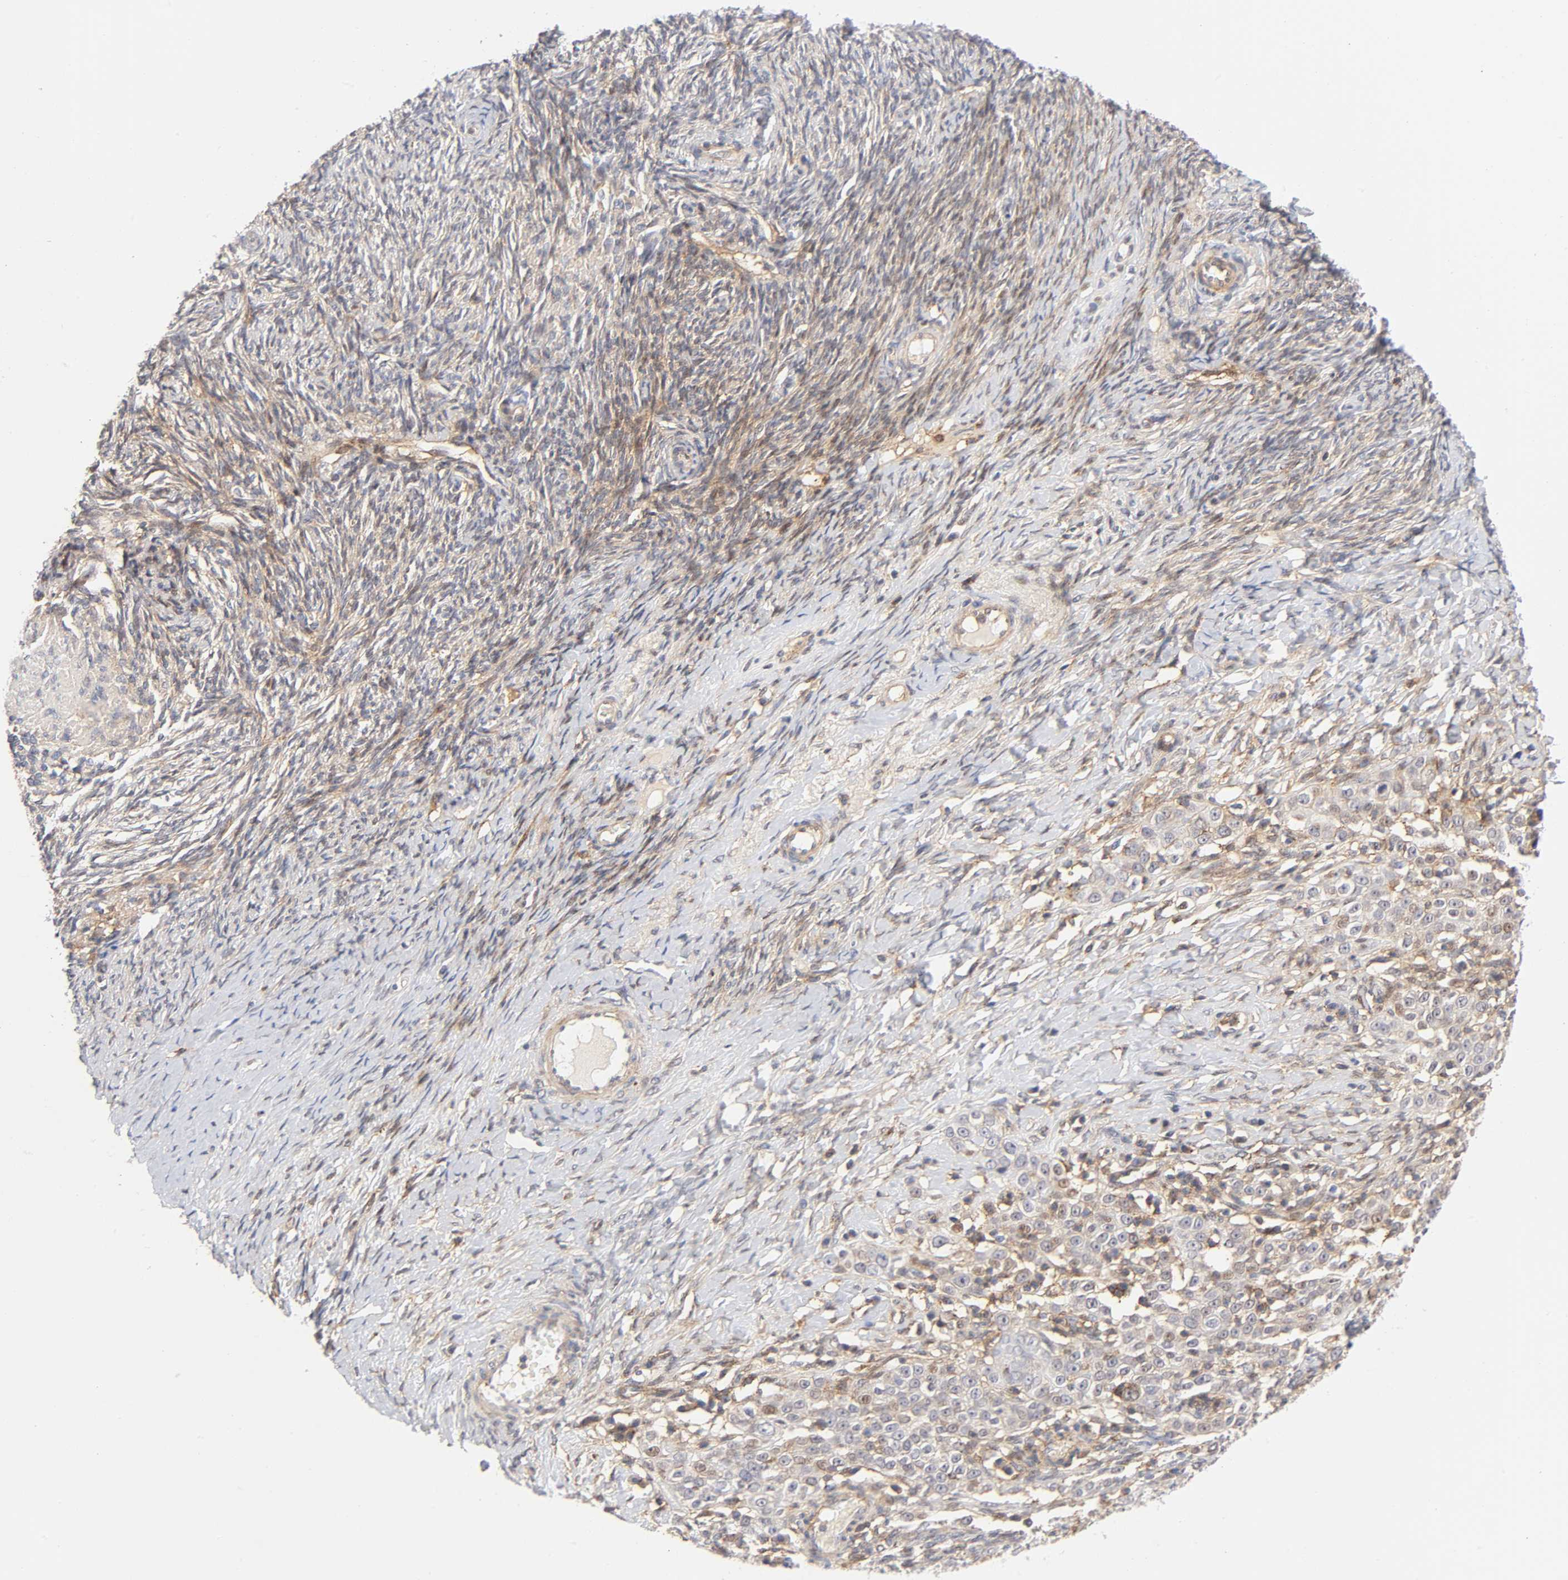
{"staining": {"intensity": "weak", "quantity": "25%-75%", "location": "cytoplasmic/membranous"}, "tissue": "ovarian cancer", "cell_type": "Tumor cells", "image_type": "cancer", "snomed": [{"axis": "morphology", "description": "Normal tissue, NOS"}, {"axis": "morphology", "description": "Cystadenocarcinoma, serous, NOS"}, {"axis": "topography", "description": "Ovary"}], "caption": "The micrograph demonstrates a brown stain indicating the presence of a protein in the cytoplasmic/membranous of tumor cells in ovarian cancer (serous cystadenocarcinoma).", "gene": "ANXA7", "patient": {"sex": "female", "age": 62}}